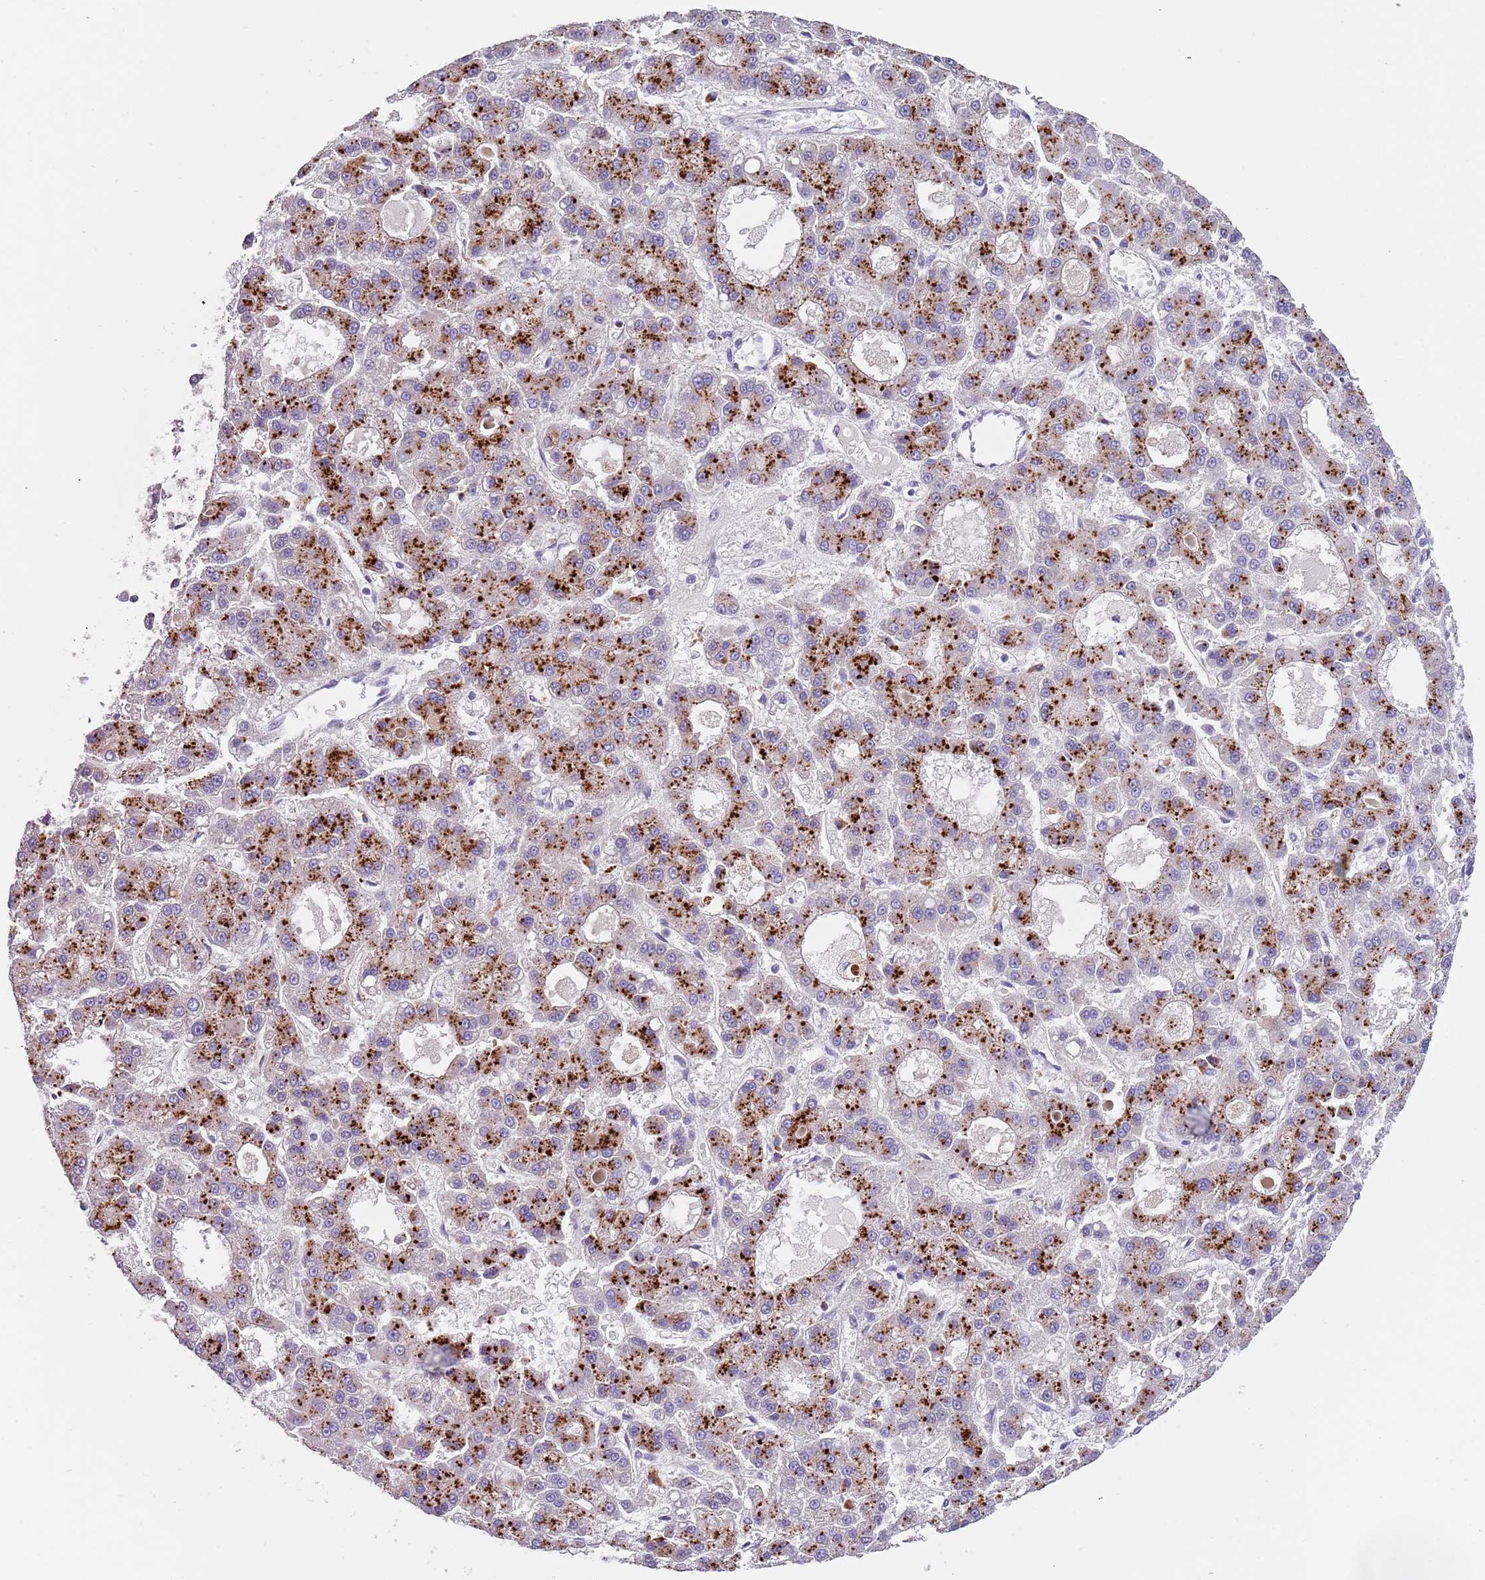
{"staining": {"intensity": "strong", "quantity": ">75%", "location": "cytoplasmic/membranous"}, "tissue": "liver cancer", "cell_type": "Tumor cells", "image_type": "cancer", "snomed": [{"axis": "morphology", "description": "Carcinoma, Hepatocellular, NOS"}, {"axis": "topography", "description": "Liver"}], "caption": "Strong cytoplasmic/membranous expression for a protein is identified in approximately >75% of tumor cells of liver cancer using immunohistochemistry.", "gene": "LRRN3", "patient": {"sex": "male", "age": 70}}